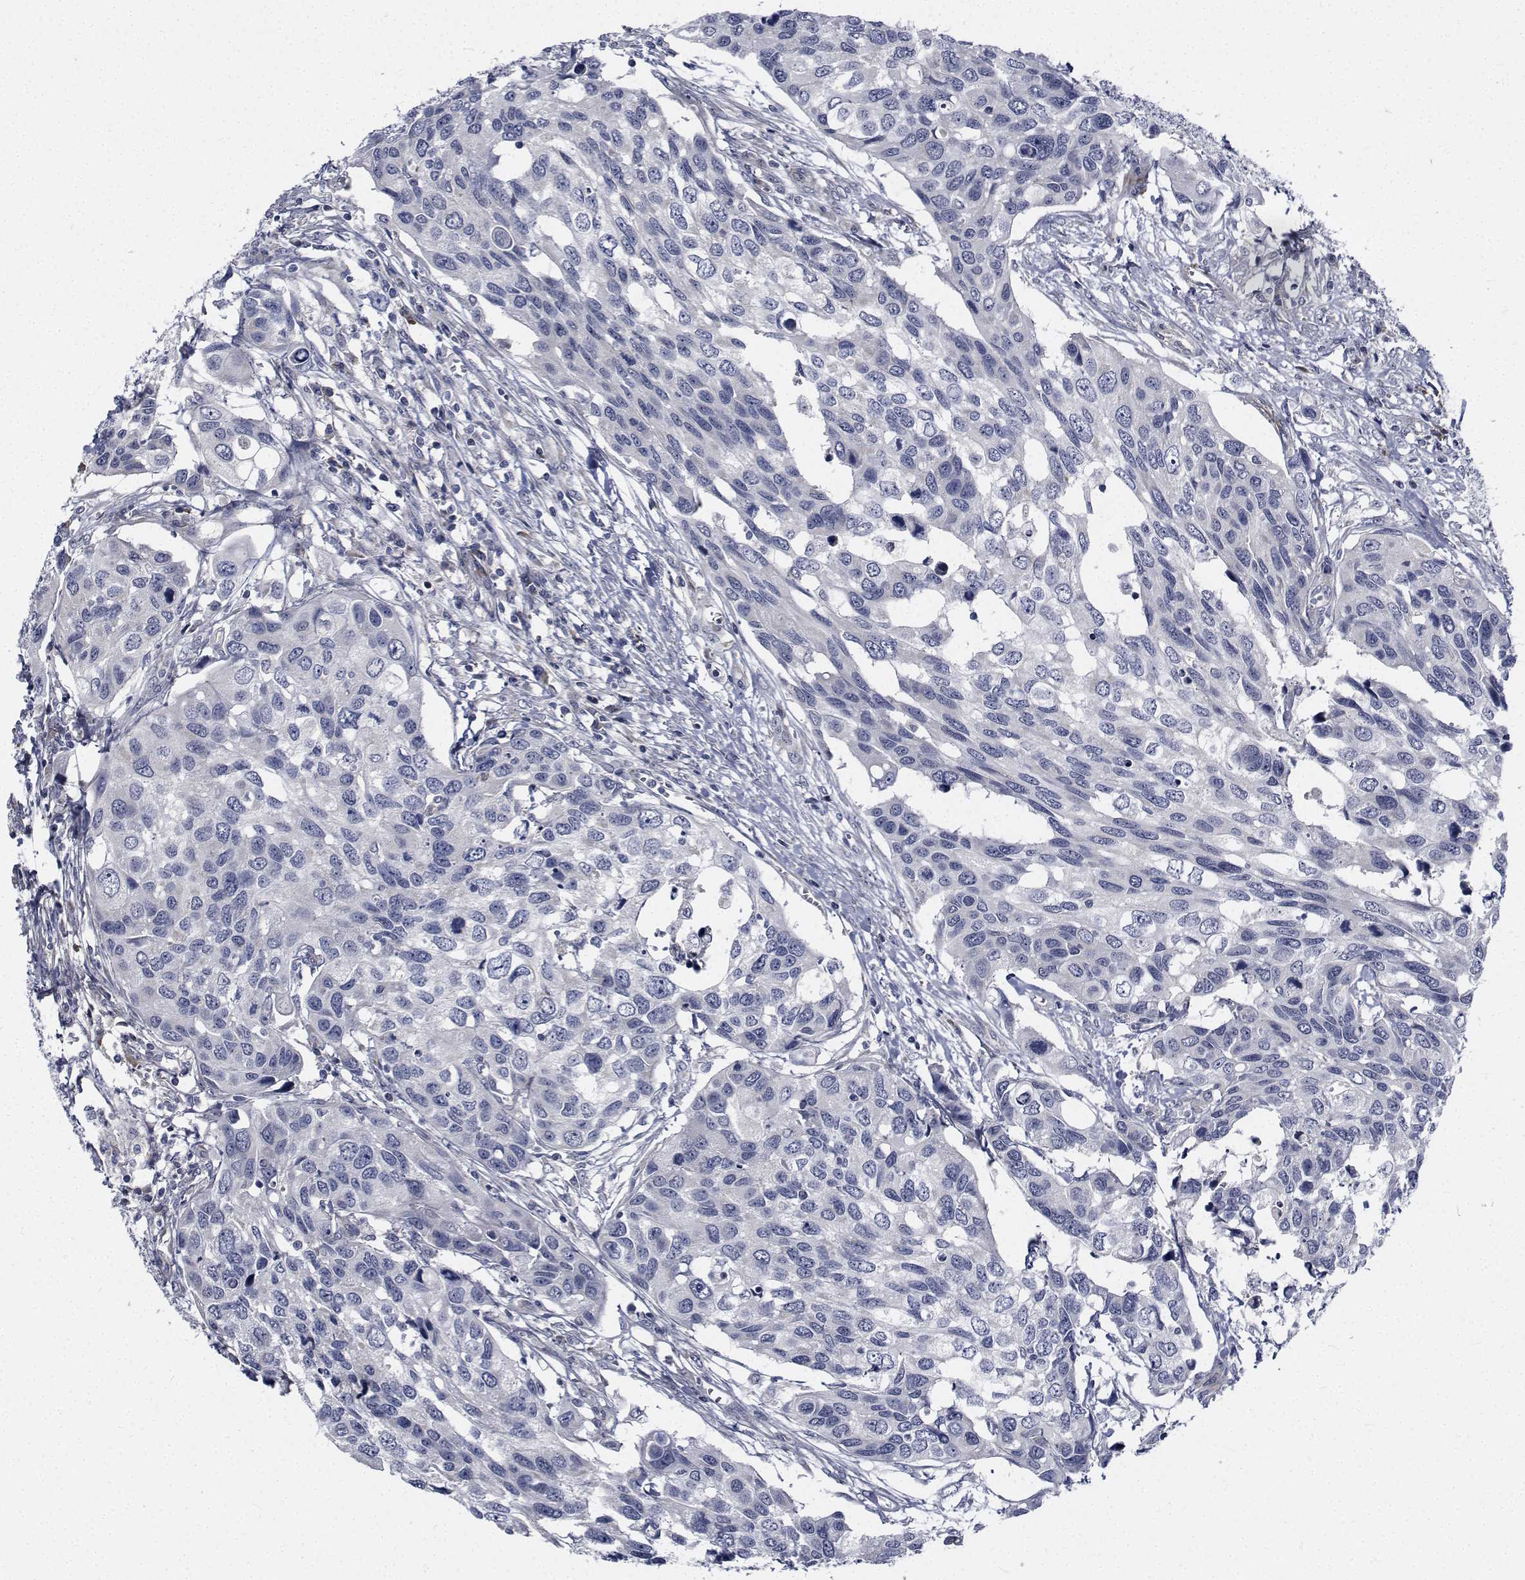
{"staining": {"intensity": "negative", "quantity": "none", "location": "none"}, "tissue": "urothelial cancer", "cell_type": "Tumor cells", "image_type": "cancer", "snomed": [{"axis": "morphology", "description": "Urothelial carcinoma, High grade"}, {"axis": "topography", "description": "Urinary bladder"}], "caption": "Protein analysis of high-grade urothelial carcinoma shows no significant expression in tumor cells.", "gene": "TTBK1", "patient": {"sex": "male", "age": 60}}